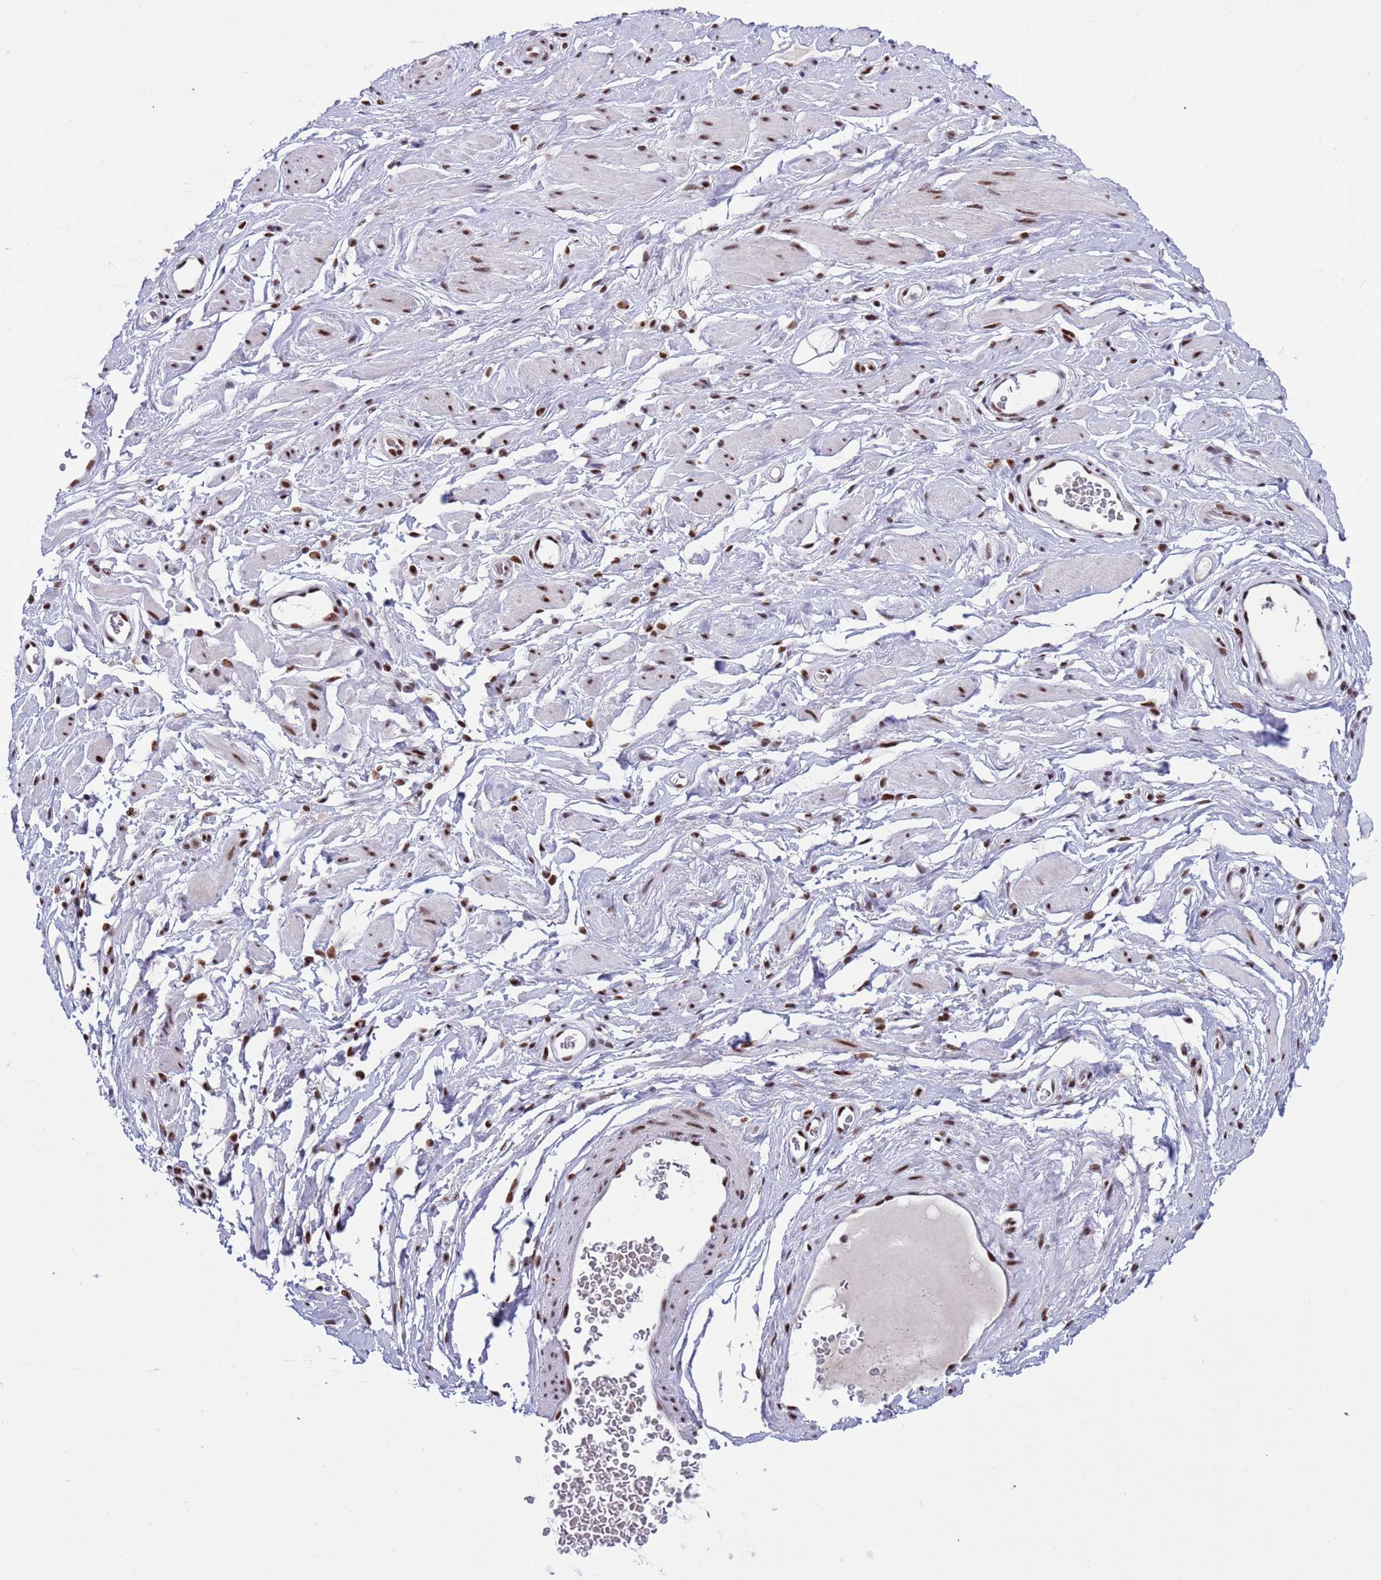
{"staining": {"intensity": "moderate", "quantity": "<25%", "location": "nuclear"}, "tissue": "adipose tissue", "cell_type": "Adipocytes", "image_type": "normal", "snomed": [{"axis": "morphology", "description": "Normal tissue, NOS"}, {"axis": "morphology", "description": "Adenocarcinoma, NOS"}, {"axis": "topography", "description": "Rectum"}, {"axis": "topography", "description": "Vagina"}, {"axis": "topography", "description": "Peripheral nerve tissue"}], "caption": "IHC image of benign human adipose tissue stained for a protein (brown), which reveals low levels of moderate nuclear staining in about <25% of adipocytes.", "gene": "THOC2", "patient": {"sex": "female", "age": 71}}